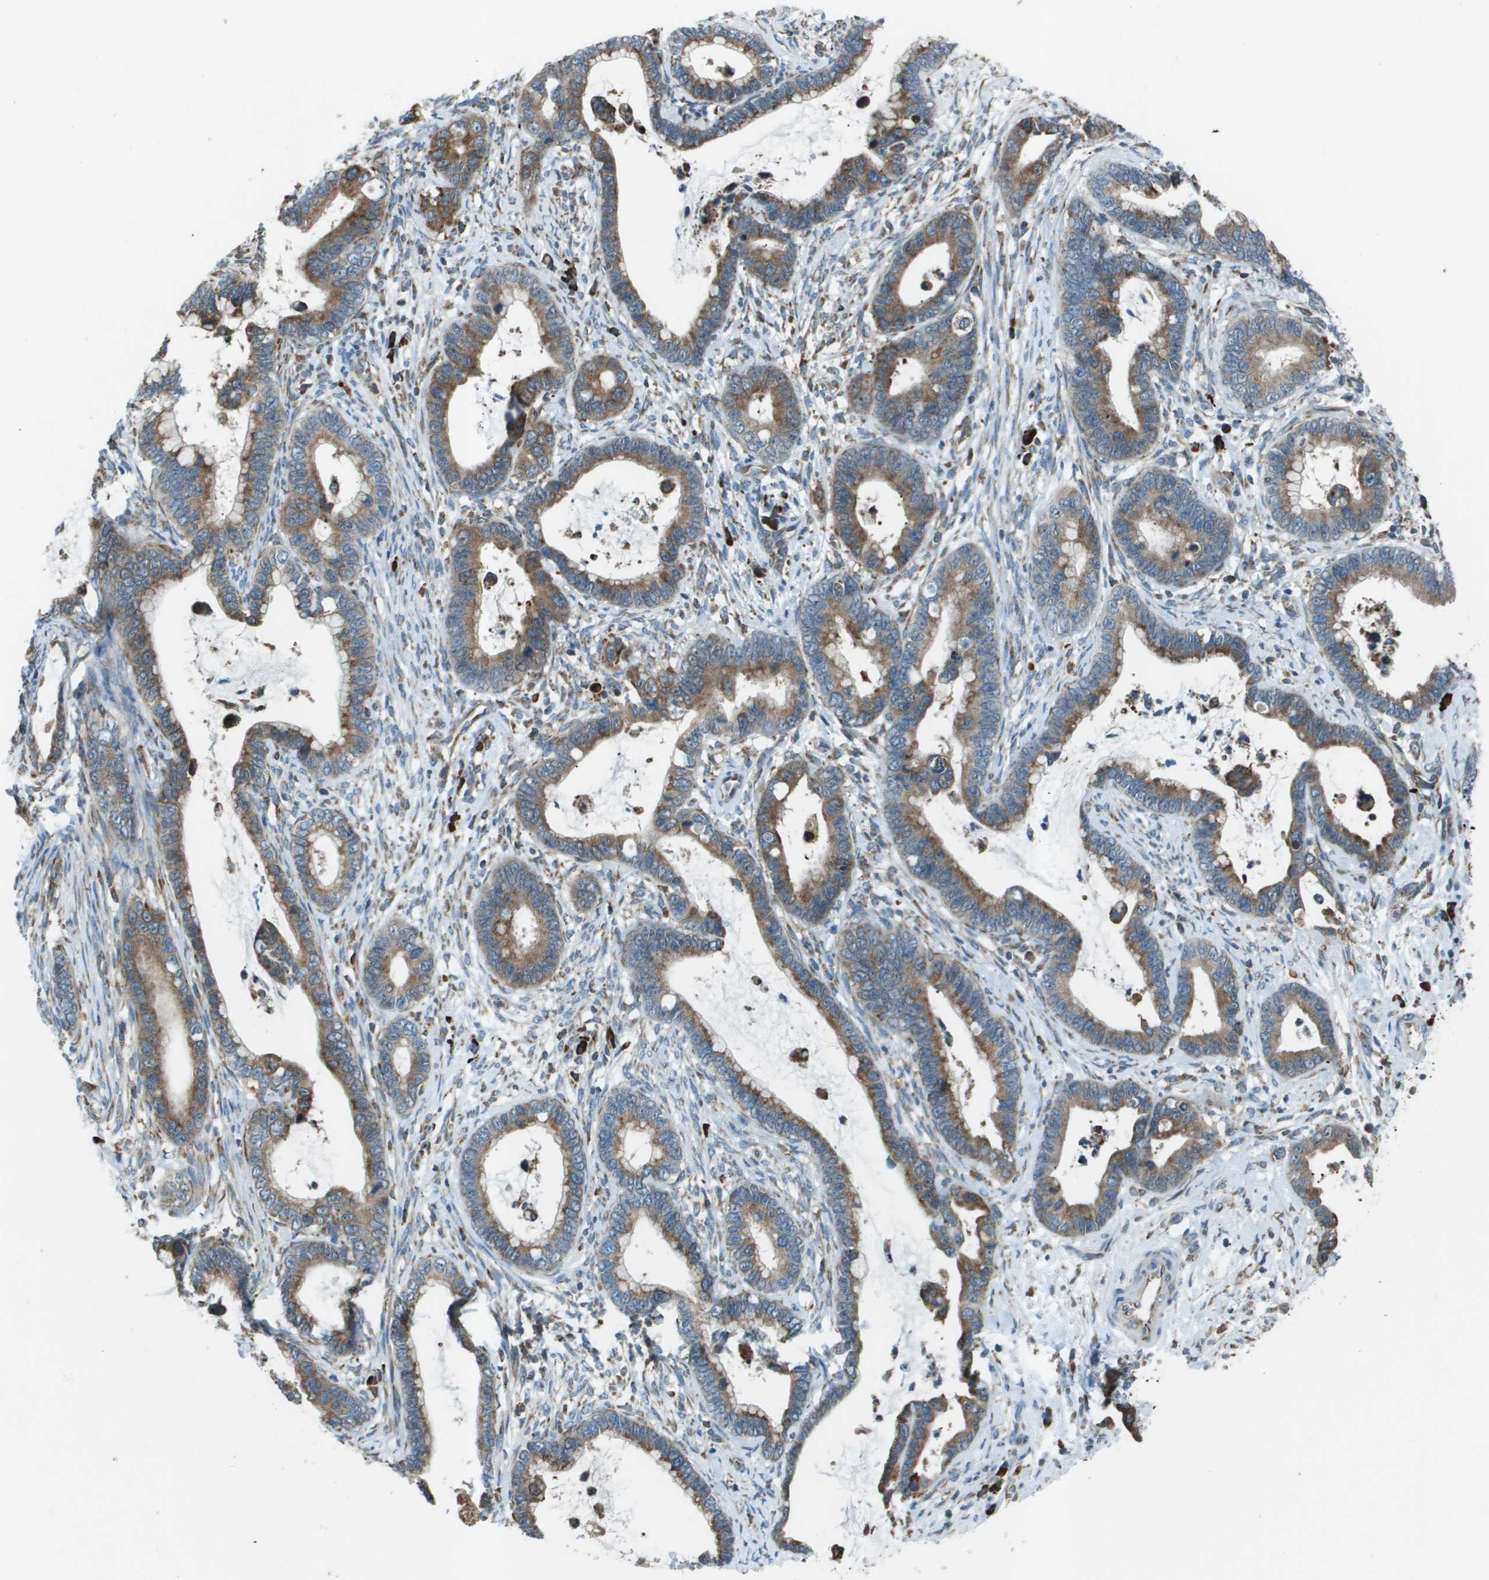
{"staining": {"intensity": "moderate", "quantity": ">75%", "location": "cytoplasmic/membranous"}, "tissue": "cervical cancer", "cell_type": "Tumor cells", "image_type": "cancer", "snomed": [{"axis": "morphology", "description": "Adenocarcinoma, NOS"}, {"axis": "topography", "description": "Cervix"}], "caption": "Protein analysis of cervical cancer (adenocarcinoma) tissue demonstrates moderate cytoplasmic/membranous positivity in approximately >75% of tumor cells. The staining is performed using DAB (3,3'-diaminobenzidine) brown chromogen to label protein expression. The nuclei are counter-stained blue using hematoxylin.", "gene": "UTS2", "patient": {"sex": "female", "age": 44}}